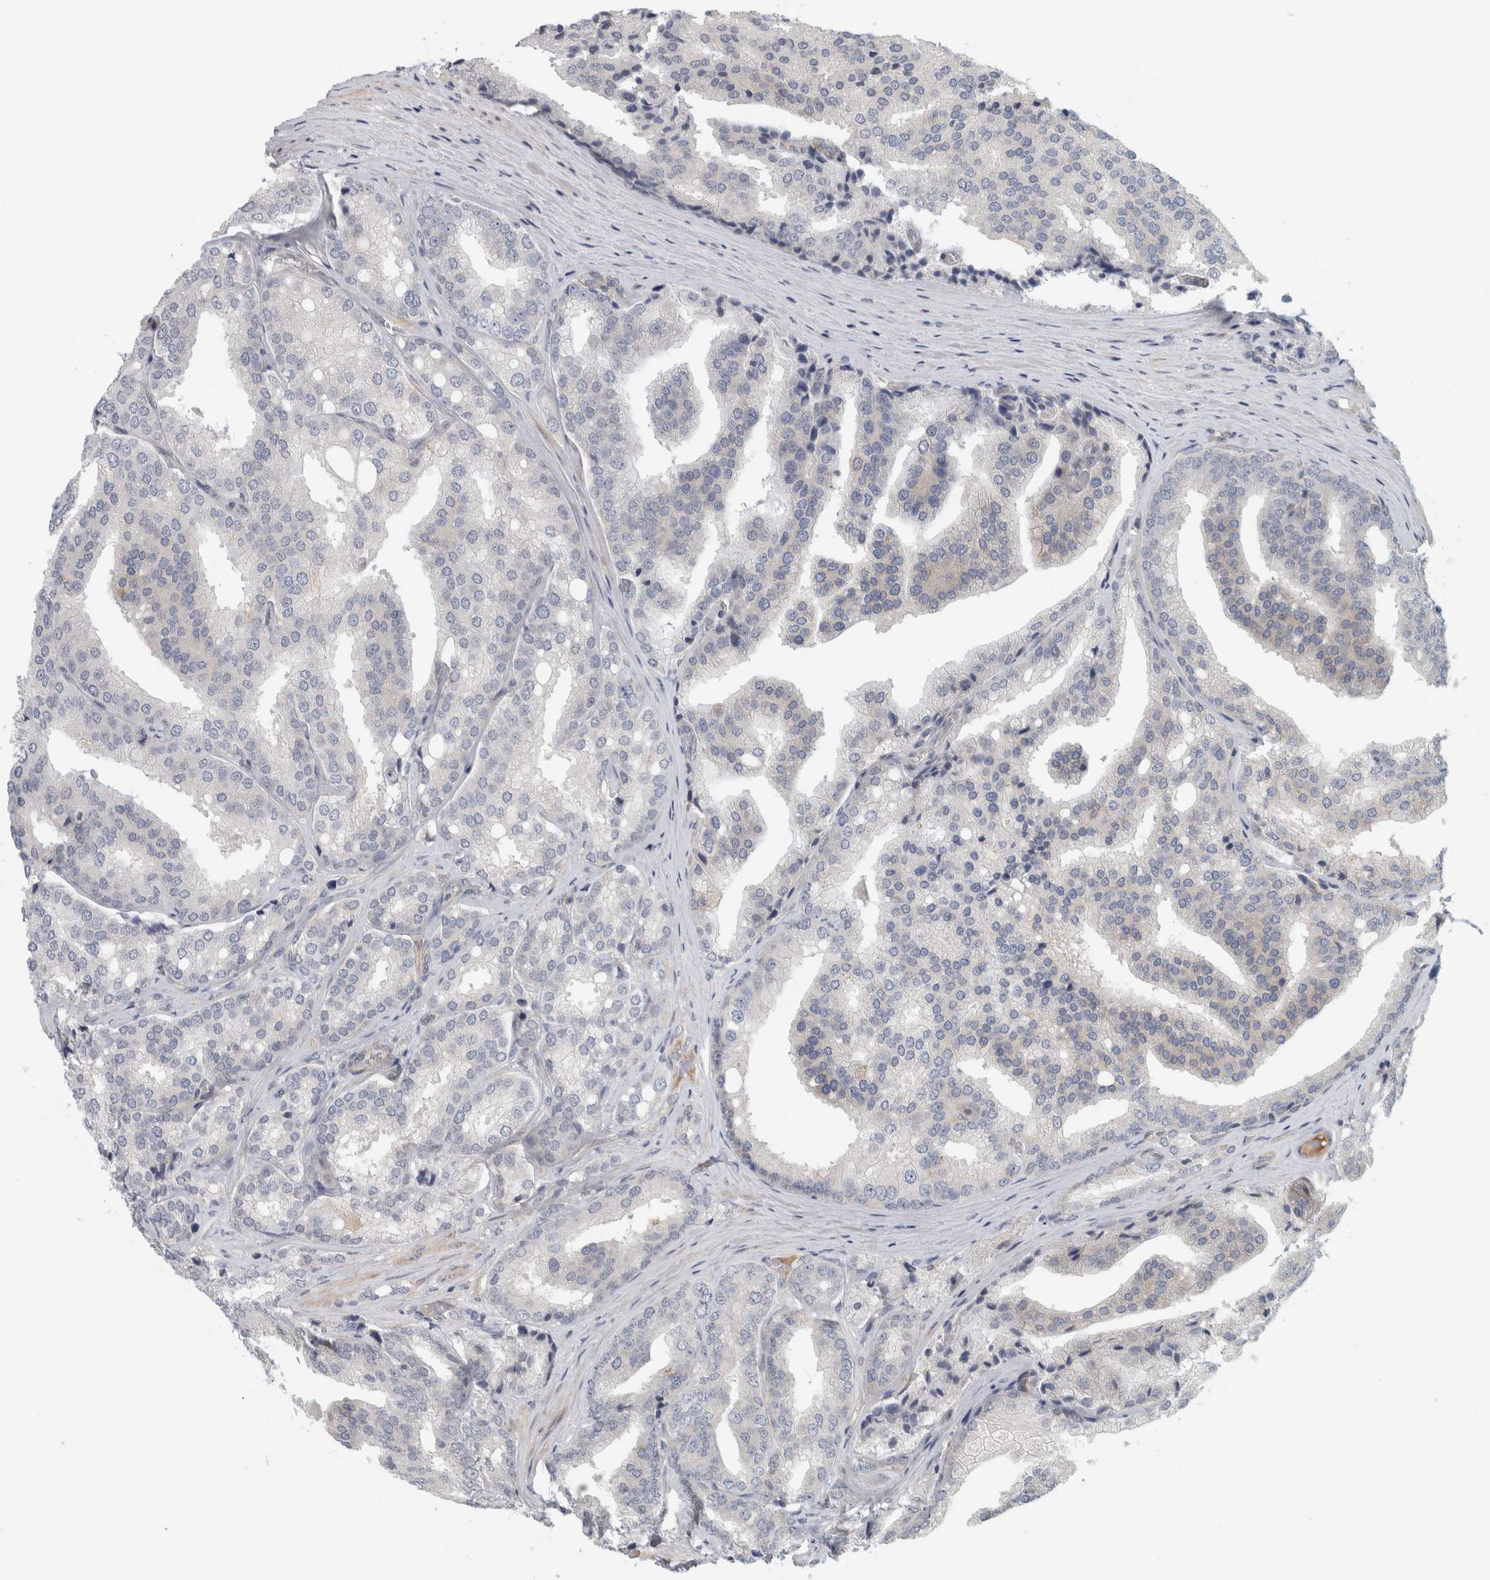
{"staining": {"intensity": "negative", "quantity": "none", "location": "none"}, "tissue": "prostate cancer", "cell_type": "Tumor cells", "image_type": "cancer", "snomed": [{"axis": "morphology", "description": "Adenocarcinoma, High grade"}, {"axis": "topography", "description": "Prostate"}], "caption": "This image is of adenocarcinoma (high-grade) (prostate) stained with immunohistochemistry to label a protein in brown with the nuclei are counter-stained blue. There is no staining in tumor cells. (Brightfield microscopy of DAB immunohistochemistry (IHC) at high magnification).", "gene": "ZNF804B", "patient": {"sex": "male", "age": 50}}